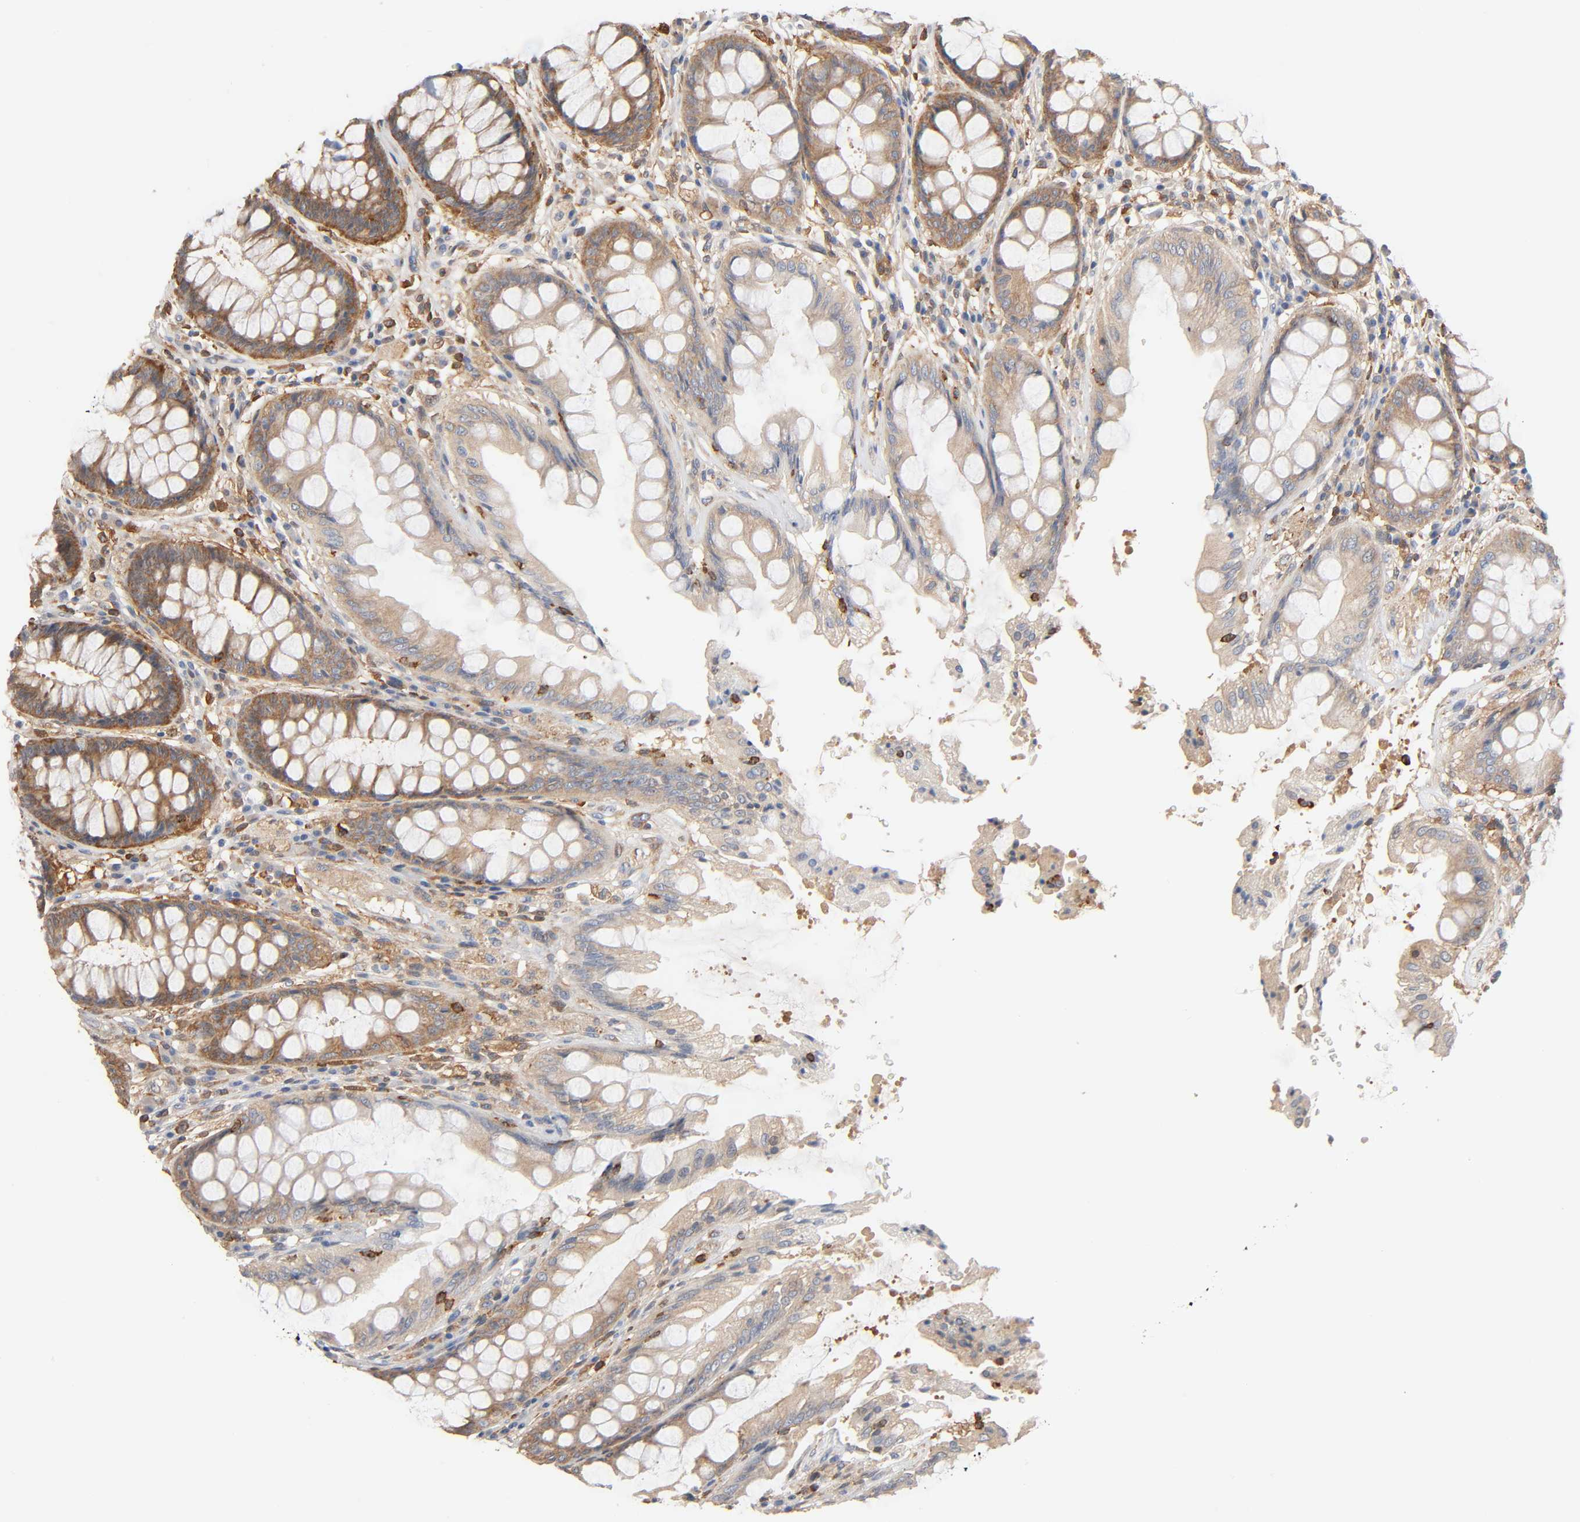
{"staining": {"intensity": "moderate", "quantity": ">75%", "location": "cytoplasmic/membranous"}, "tissue": "rectum", "cell_type": "Glandular cells", "image_type": "normal", "snomed": [{"axis": "morphology", "description": "Normal tissue, NOS"}, {"axis": "topography", "description": "Rectum"}], "caption": "Immunohistochemistry (IHC) image of unremarkable rectum stained for a protein (brown), which exhibits medium levels of moderate cytoplasmic/membranous expression in approximately >75% of glandular cells.", "gene": "BIN1", "patient": {"sex": "female", "age": 46}}